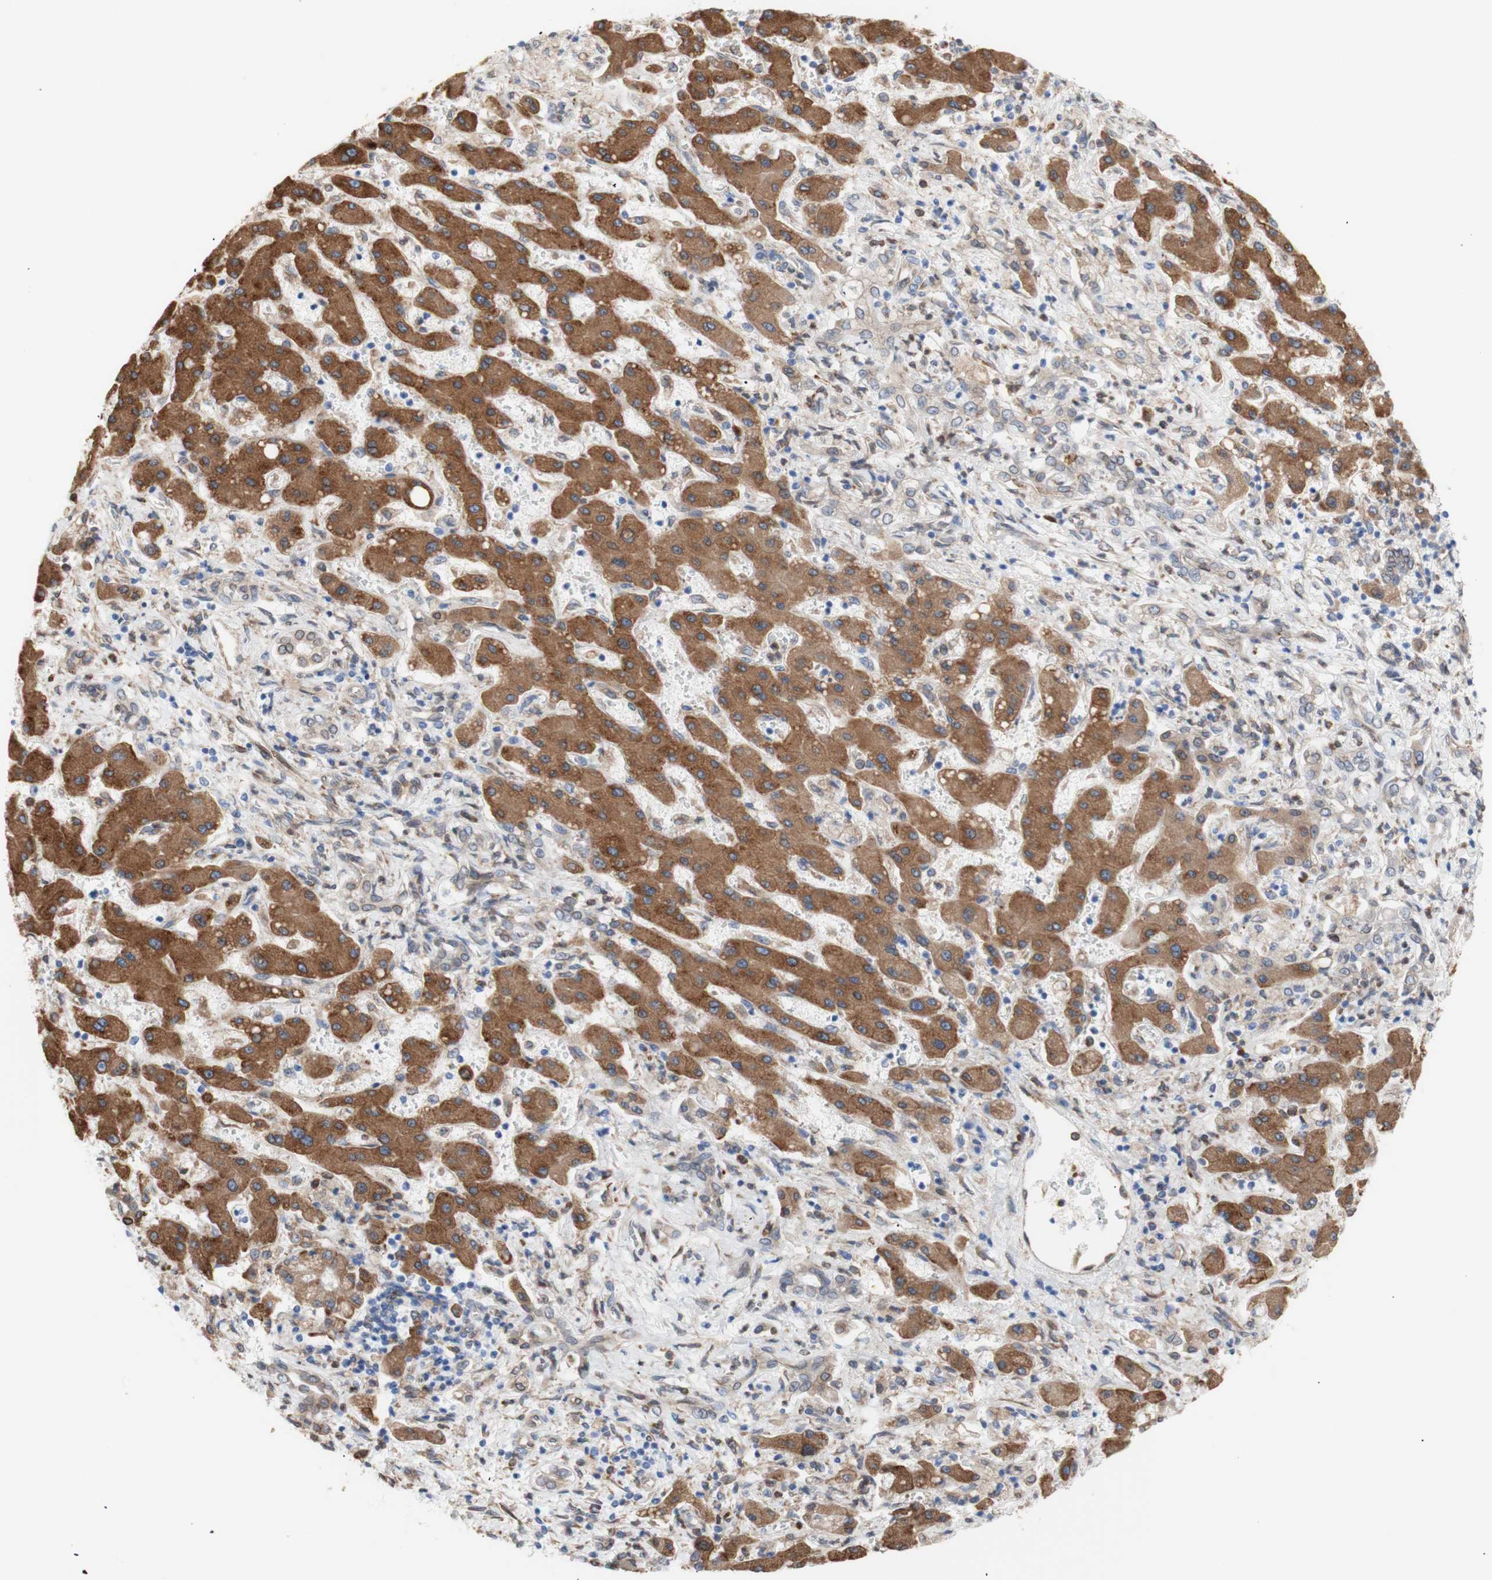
{"staining": {"intensity": "weak", "quantity": "<25%", "location": "cytoplasmic/membranous"}, "tissue": "liver cancer", "cell_type": "Tumor cells", "image_type": "cancer", "snomed": [{"axis": "morphology", "description": "Cholangiocarcinoma"}, {"axis": "topography", "description": "Liver"}], "caption": "There is no significant positivity in tumor cells of cholangiocarcinoma (liver).", "gene": "ERLIN1", "patient": {"sex": "male", "age": 50}}